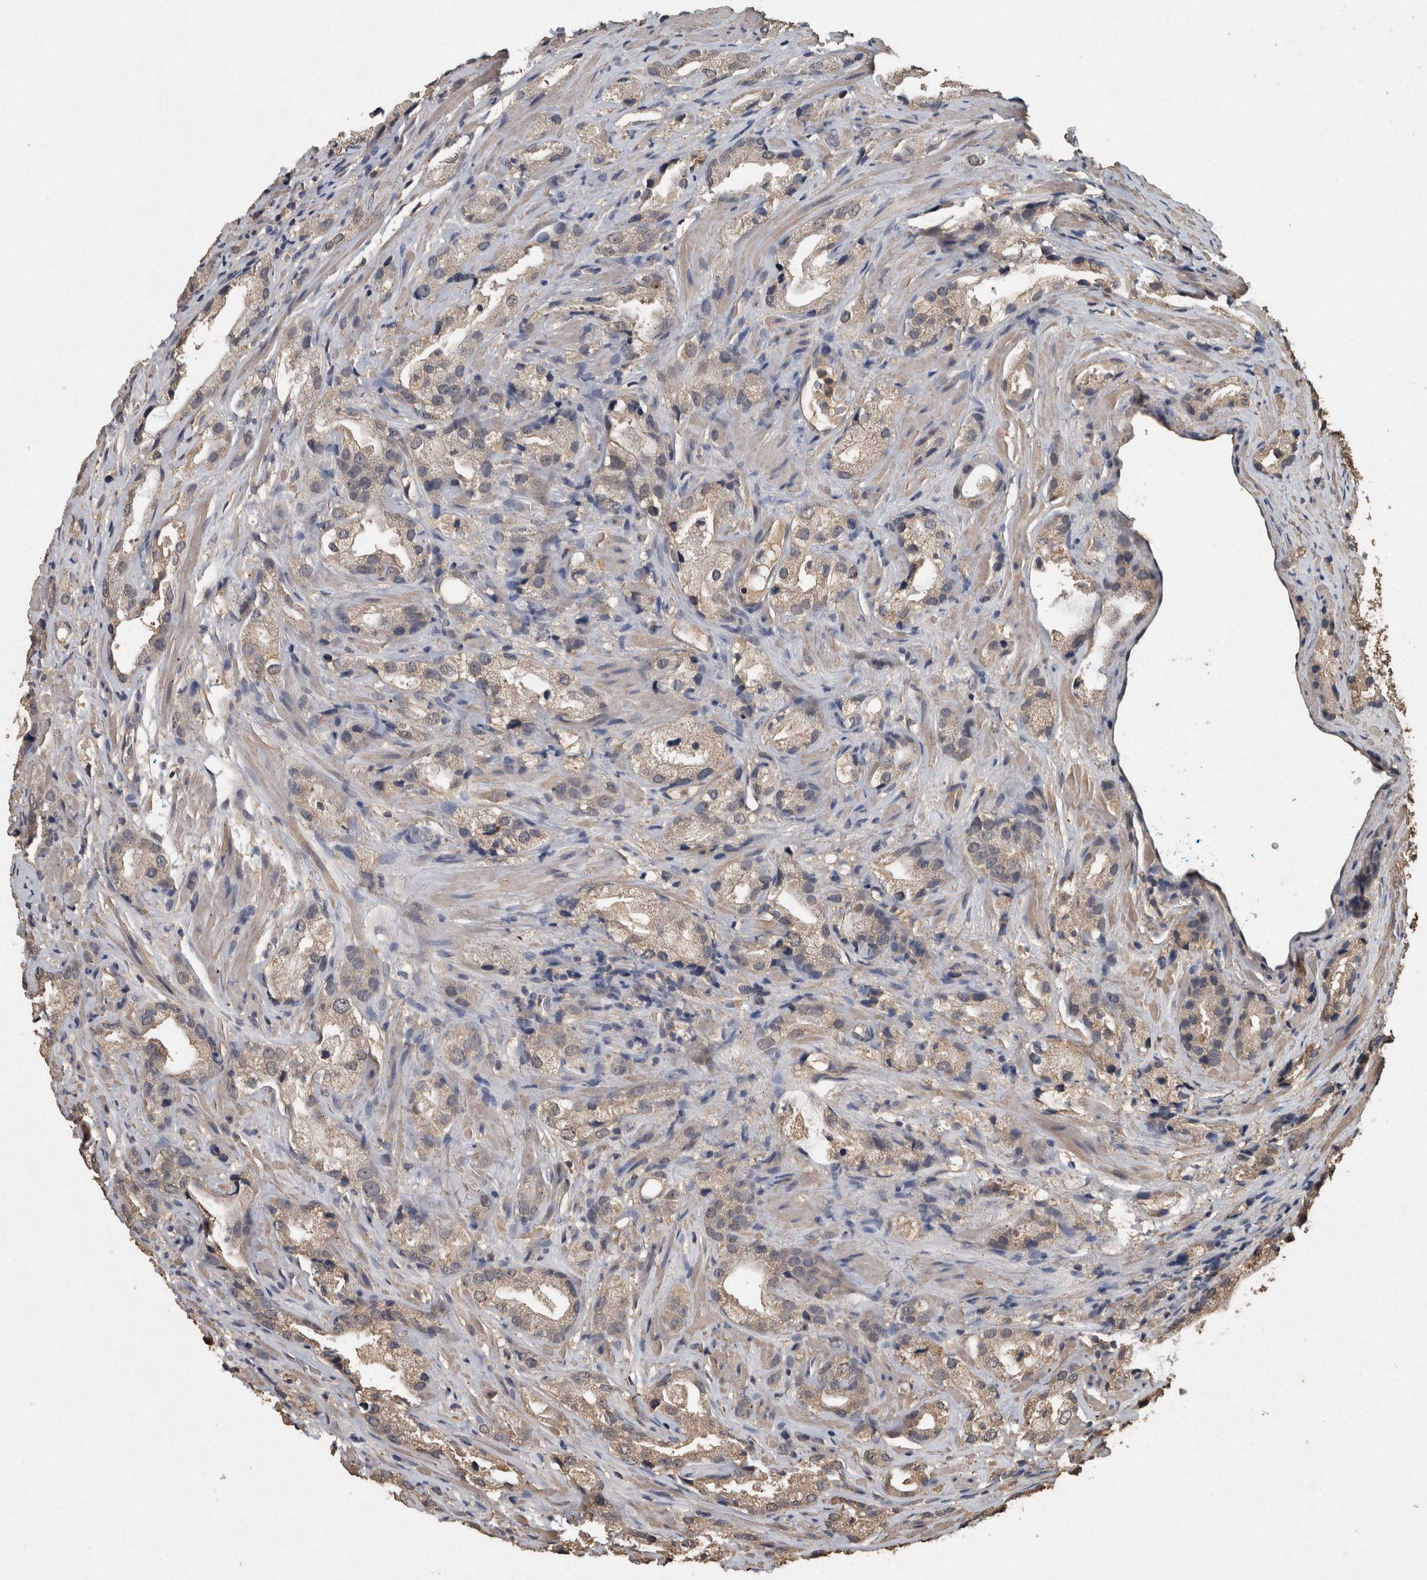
{"staining": {"intensity": "weak", "quantity": ">75%", "location": "cytoplasmic/membranous"}, "tissue": "prostate cancer", "cell_type": "Tumor cells", "image_type": "cancer", "snomed": [{"axis": "morphology", "description": "Adenocarcinoma, High grade"}, {"axis": "topography", "description": "Prostate"}], "caption": "This is a micrograph of IHC staining of adenocarcinoma (high-grade) (prostate), which shows weak expression in the cytoplasmic/membranous of tumor cells.", "gene": "FGFRL1", "patient": {"sex": "male", "age": 63}}